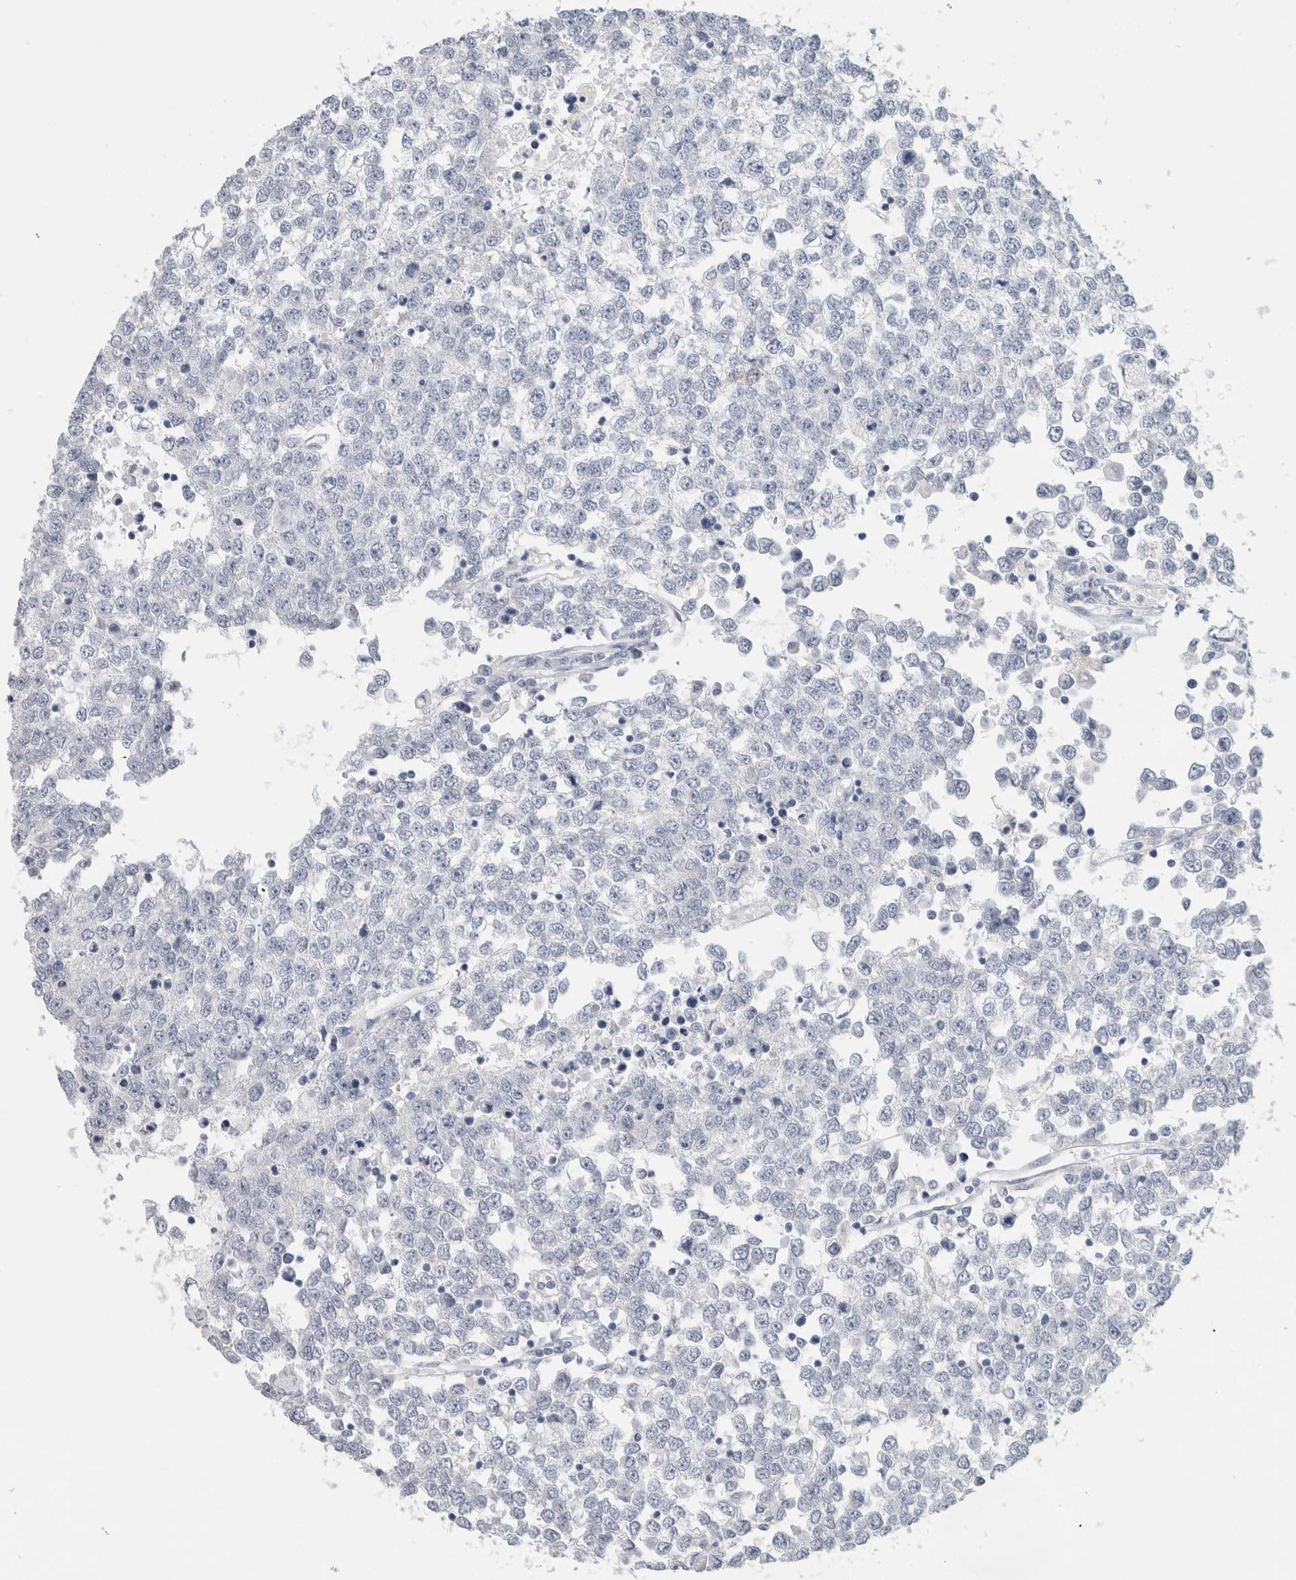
{"staining": {"intensity": "negative", "quantity": "none", "location": "none"}, "tissue": "testis cancer", "cell_type": "Tumor cells", "image_type": "cancer", "snomed": [{"axis": "morphology", "description": "Seminoma, NOS"}, {"axis": "topography", "description": "Testis"}], "caption": "Testis cancer was stained to show a protein in brown. There is no significant staining in tumor cells.", "gene": "BCAN", "patient": {"sex": "male", "age": 65}}